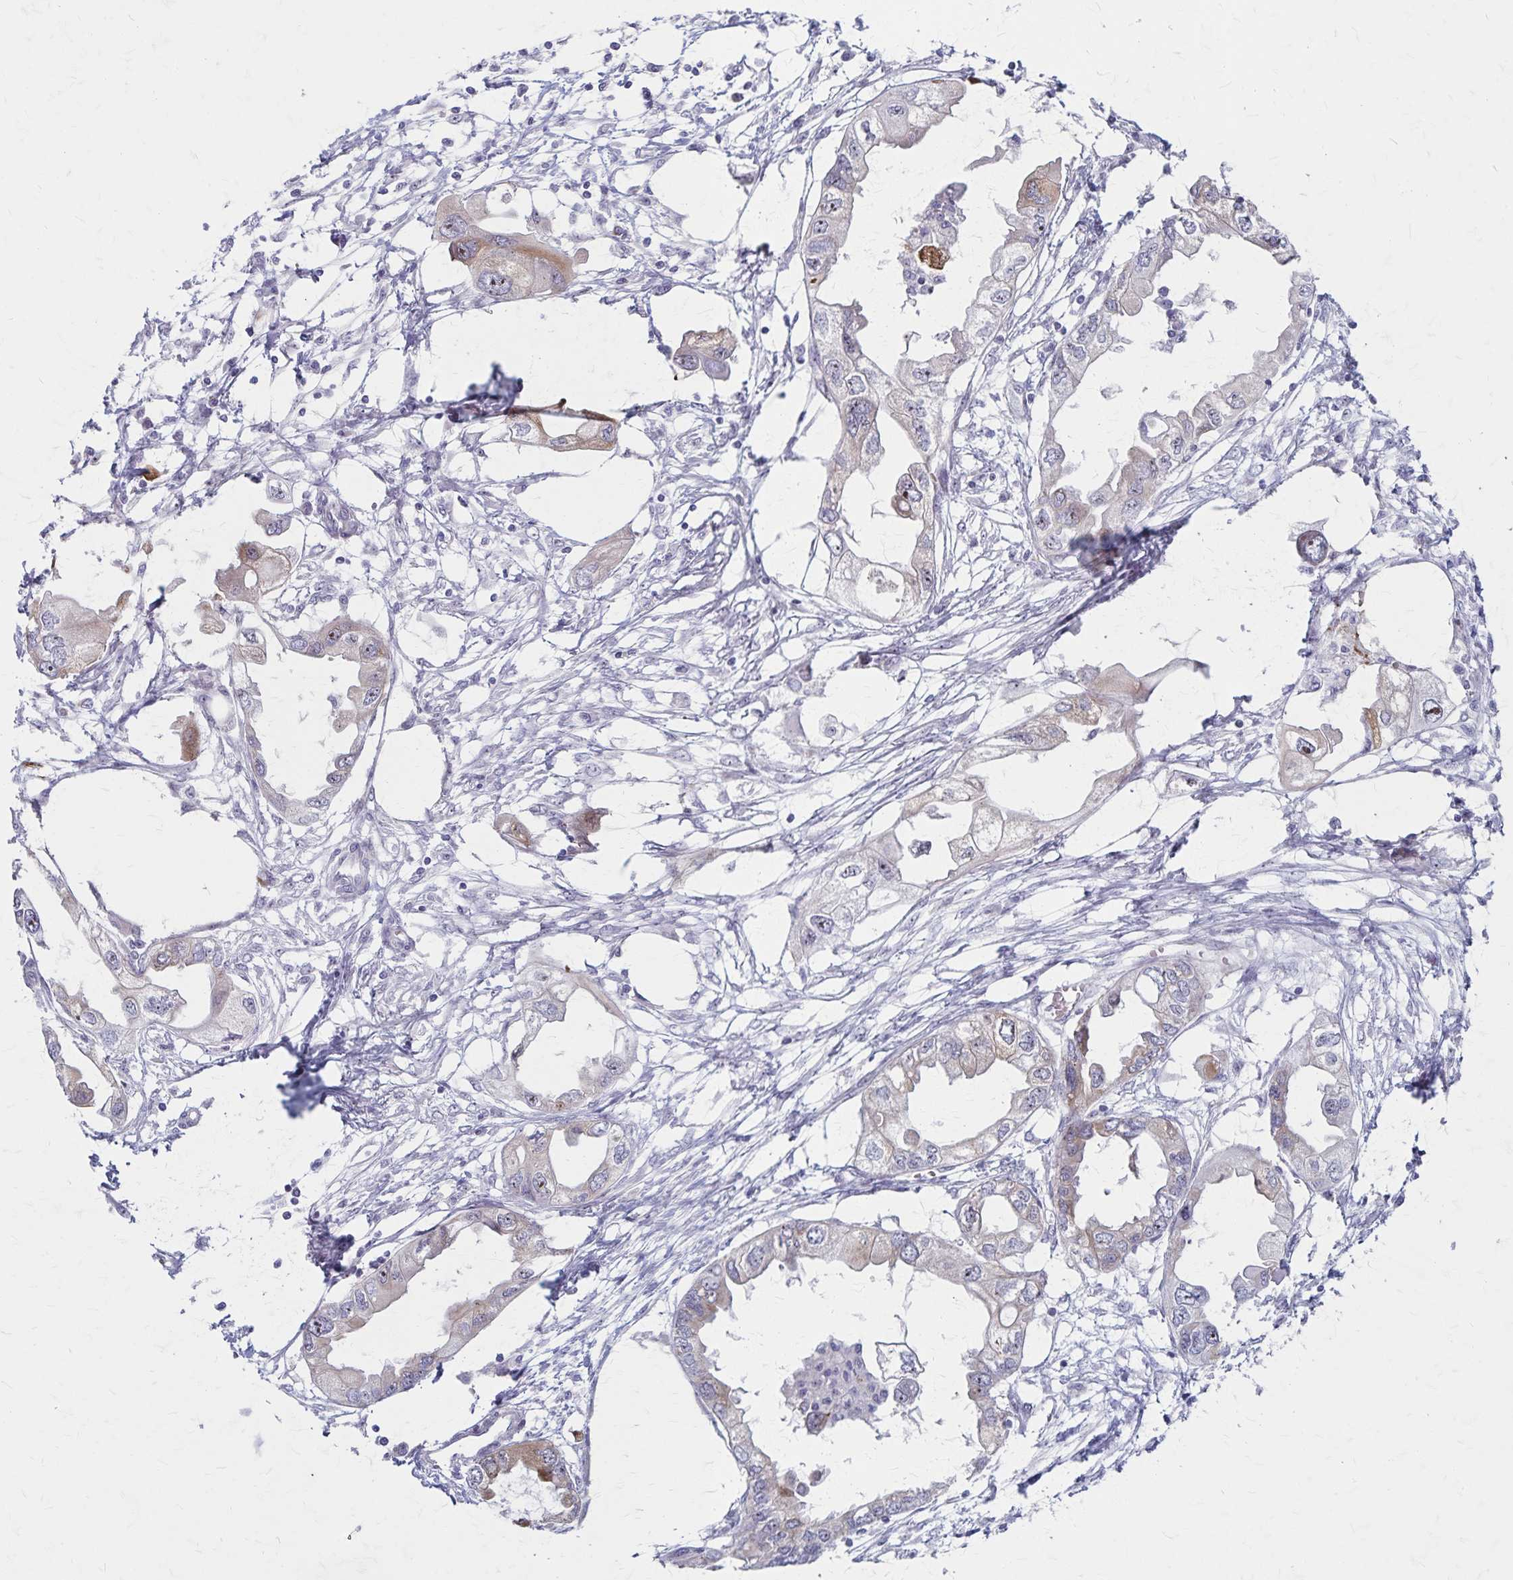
{"staining": {"intensity": "weak", "quantity": "<25%", "location": "cytoplasmic/membranous"}, "tissue": "endometrial cancer", "cell_type": "Tumor cells", "image_type": "cancer", "snomed": [{"axis": "morphology", "description": "Adenocarcinoma, NOS"}, {"axis": "morphology", "description": "Adenocarcinoma, metastatic, NOS"}, {"axis": "topography", "description": "Adipose tissue"}, {"axis": "topography", "description": "Endometrium"}], "caption": "IHC histopathology image of neoplastic tissue: human endometrial cancer (adenocarcinoma) stained with DAB shows no significant protein positivity in tumor cells. The staining was performed using DAB to visualize the protein expression in brown, while the nuclei were stained in blue with hematoxylin (Magnification: 20x).", "gene": "DLK2", "patient": {"sex": "female", "age": 67}}